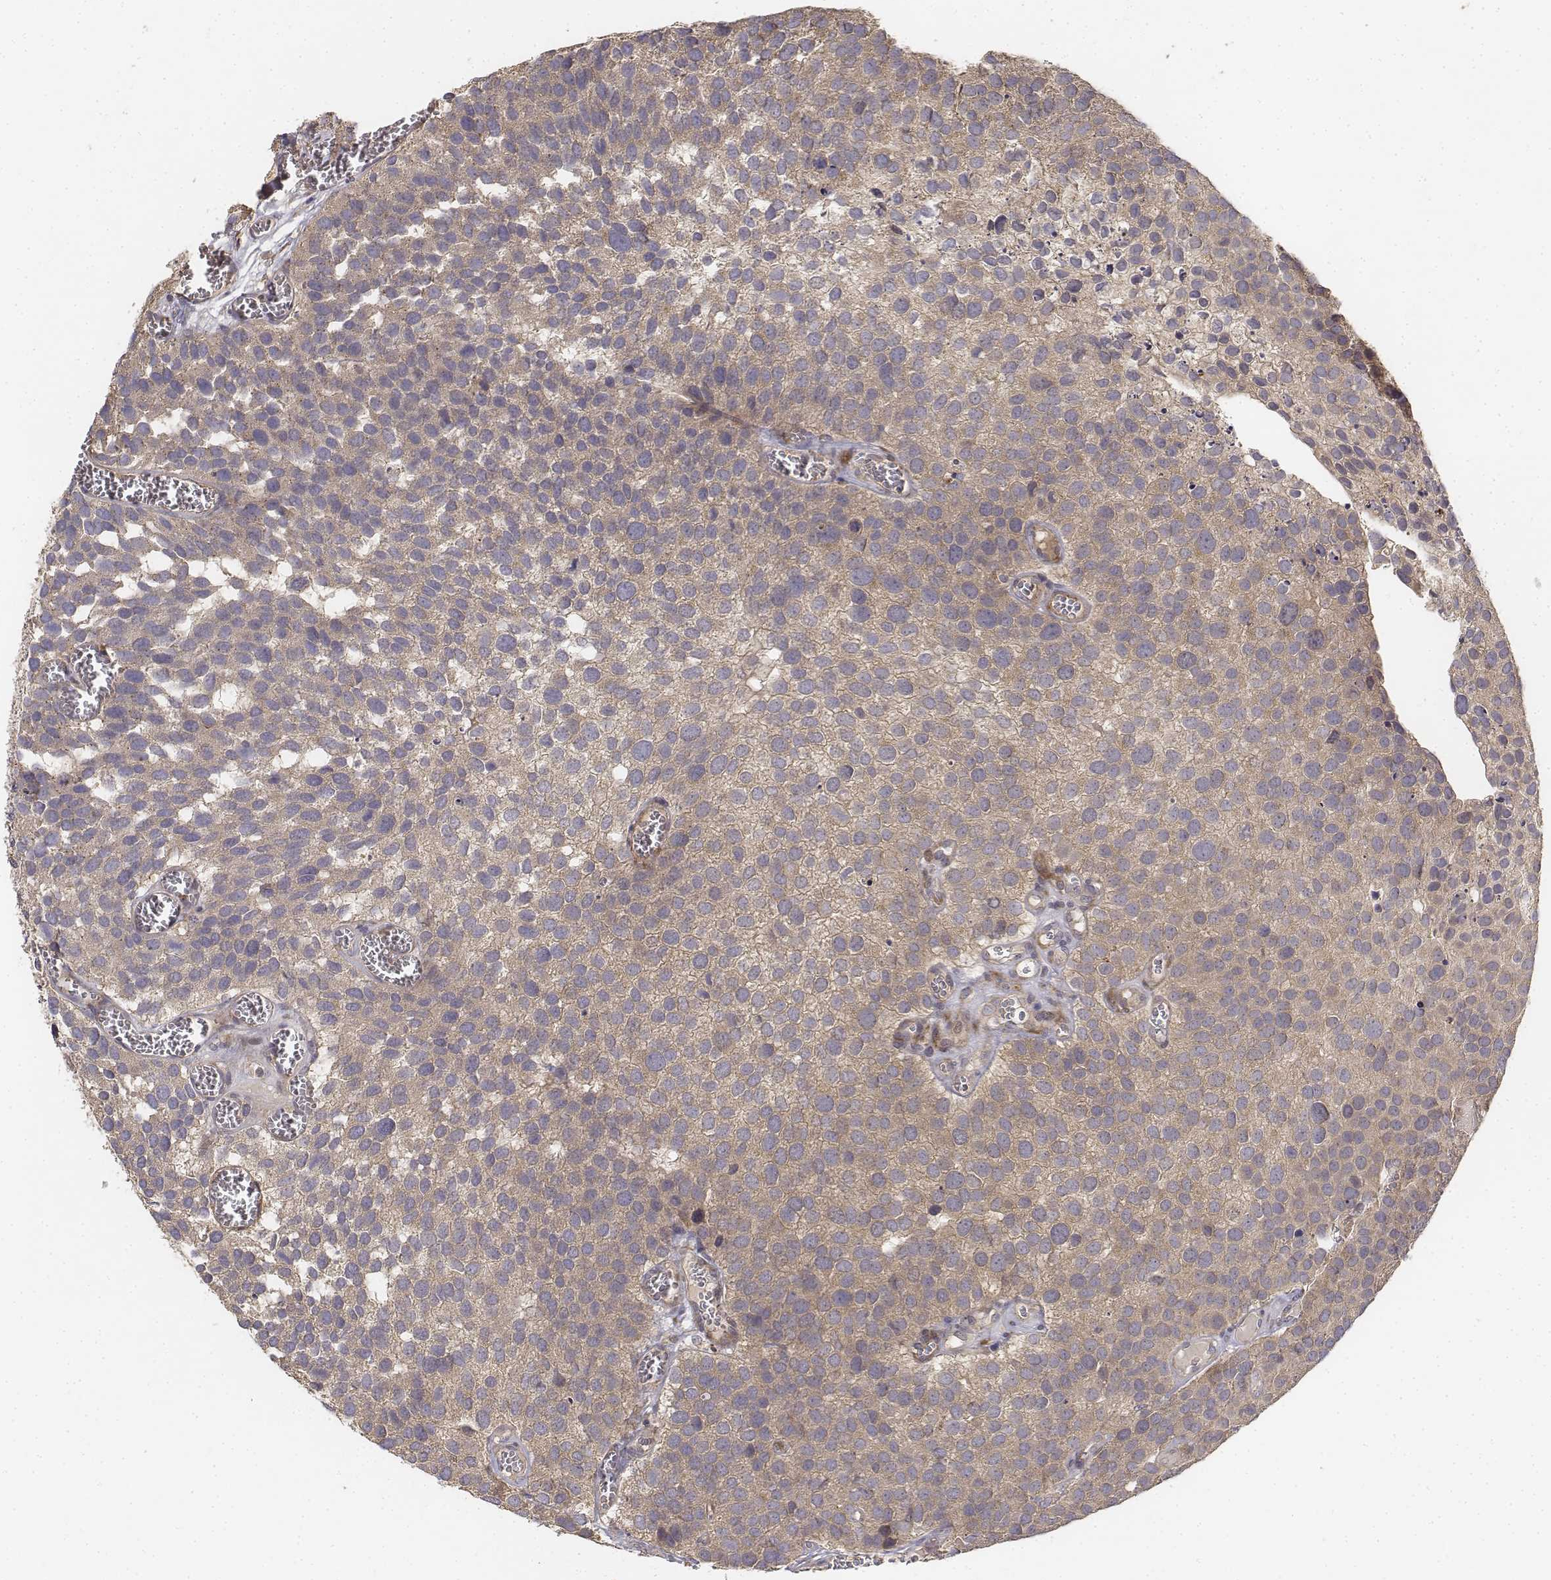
{"staining": {"intensity": "moderate", "quantity": ">75%", "location": "cytoplasmic/membranous"}, "tissue": "urothelial cancer", "cell_type": "Tumor cells", "image_type": "cancer", "snomed": [{"axis": "morphology", "description": "Urothelial carcinoma, Low grade"}, {"axis": "topography", "description": "Urinary bladder"}], "caption": "About >75% of tumor cells in human urothelial carcinoma (low-grade) reveal moderate cytoplasmic/membranous protein expression as visualized by brown immunohistochemical staining.", "gene": "FBXO21", "patient": {"sex": "female", "age": 69}}